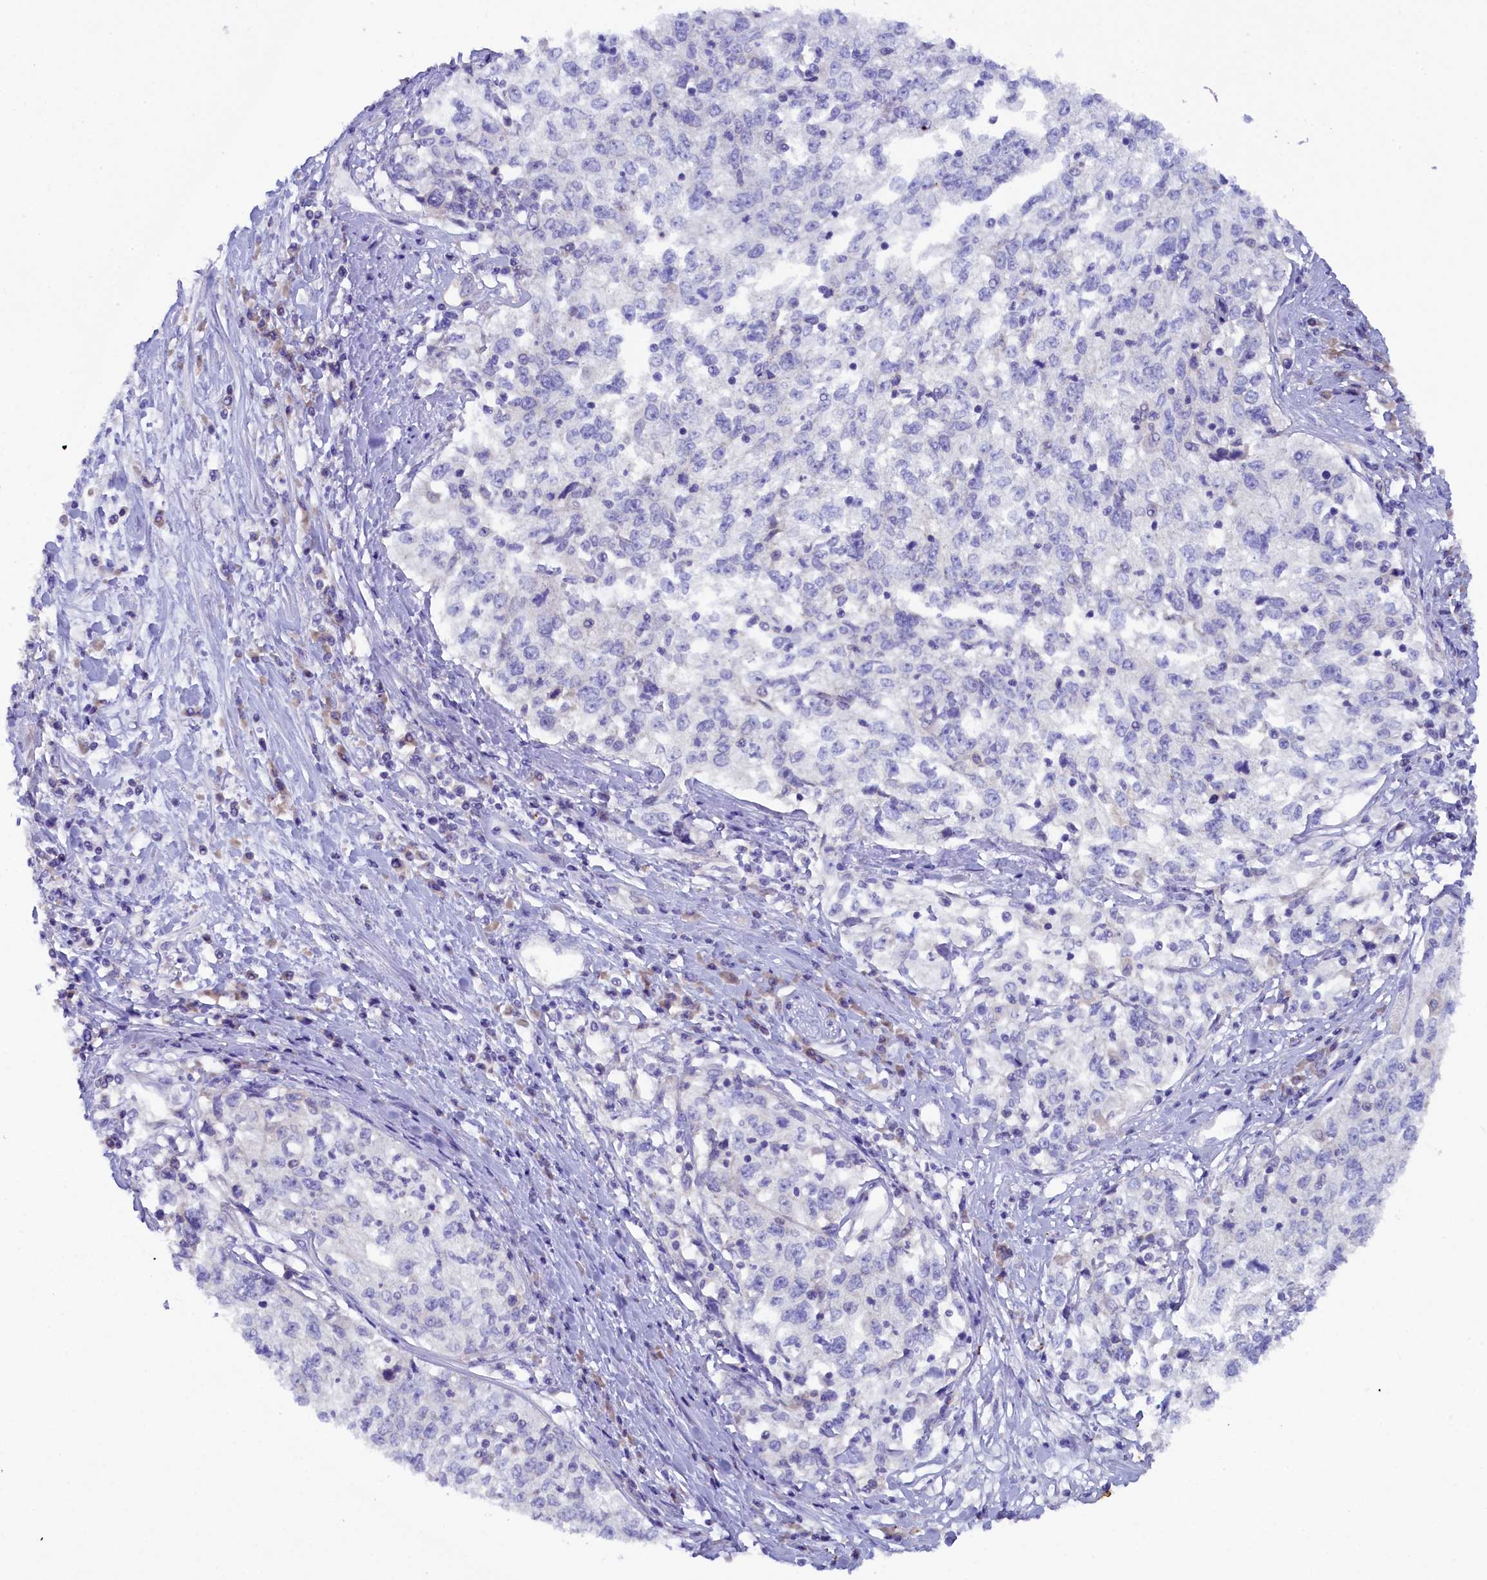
{"staining": {"intensity": "negative", "quantity": "none", "location": "none"}, "tissue": "cervical cancer", "cell_type": "Tumor cells", "image_type": "cancer", "snomed": [{"axis": "morphology", "description": "Squamous cell carcinoma, NOS"}, {"axis": "topography", "description": "Cervix"}], "caption": "The histopathology image shows no significant positivity in tumor cells of cervical cancer. Nuclei are stained in blue.", "gene": "MYADML2", "patient": {"sex": "female", "age": 57}}